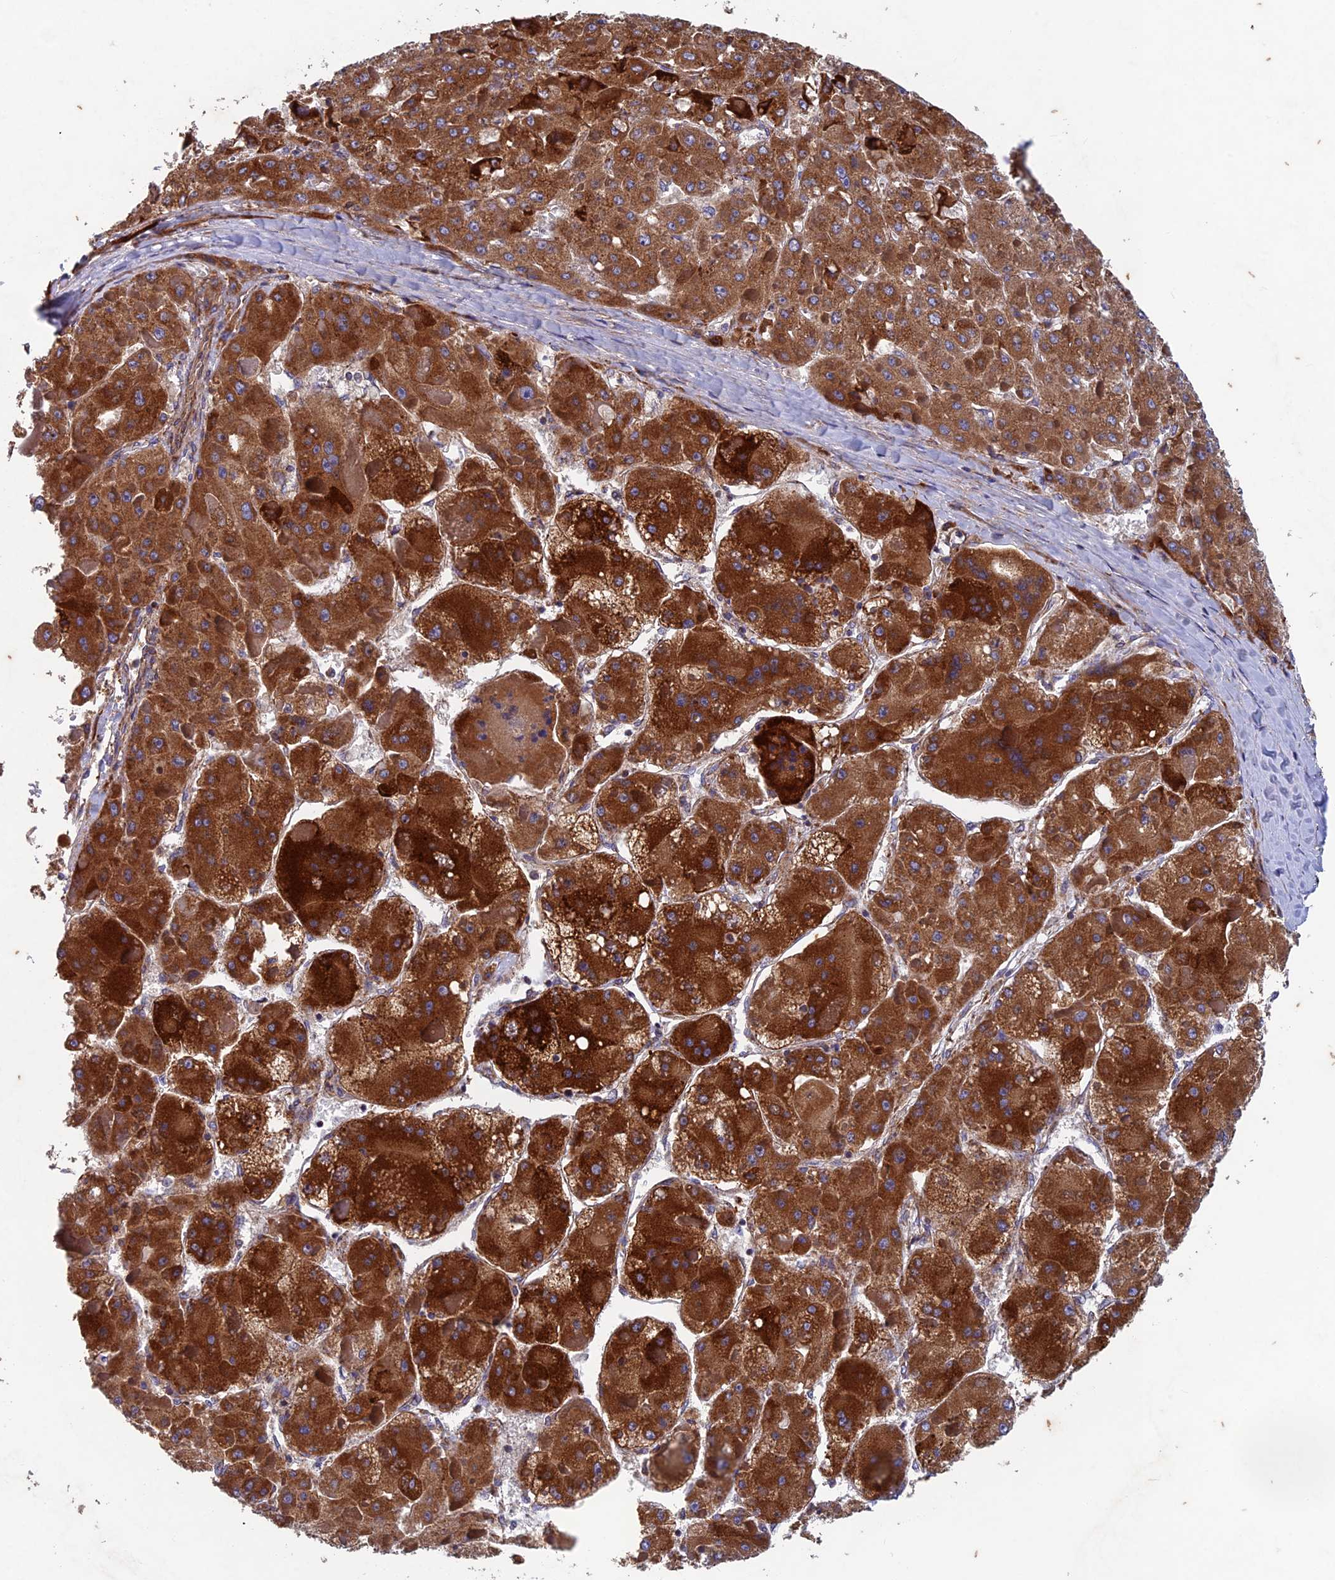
{"staining": {"intensity": "strong", "quantity": ">75%", "location": "cytoplasmic/membranous"}, "tissue": "liver cancer", "cell_type": "Tumor cells", "image_type": "cancer", "snomed": [{"axis": "morphology", "description": "Carcinoma, Hepatocellular, NOS"}, {"axis": "topography", "description": "Liver"}], "caption": "Human liver hepatocellular carcinoma stained with a brown dye shows strong cytoplasmic/membranous positive expression in approximately >75% of tumor cells.", "gene": "AP4S1", "patient": {"sex": "female", "age": 73}}